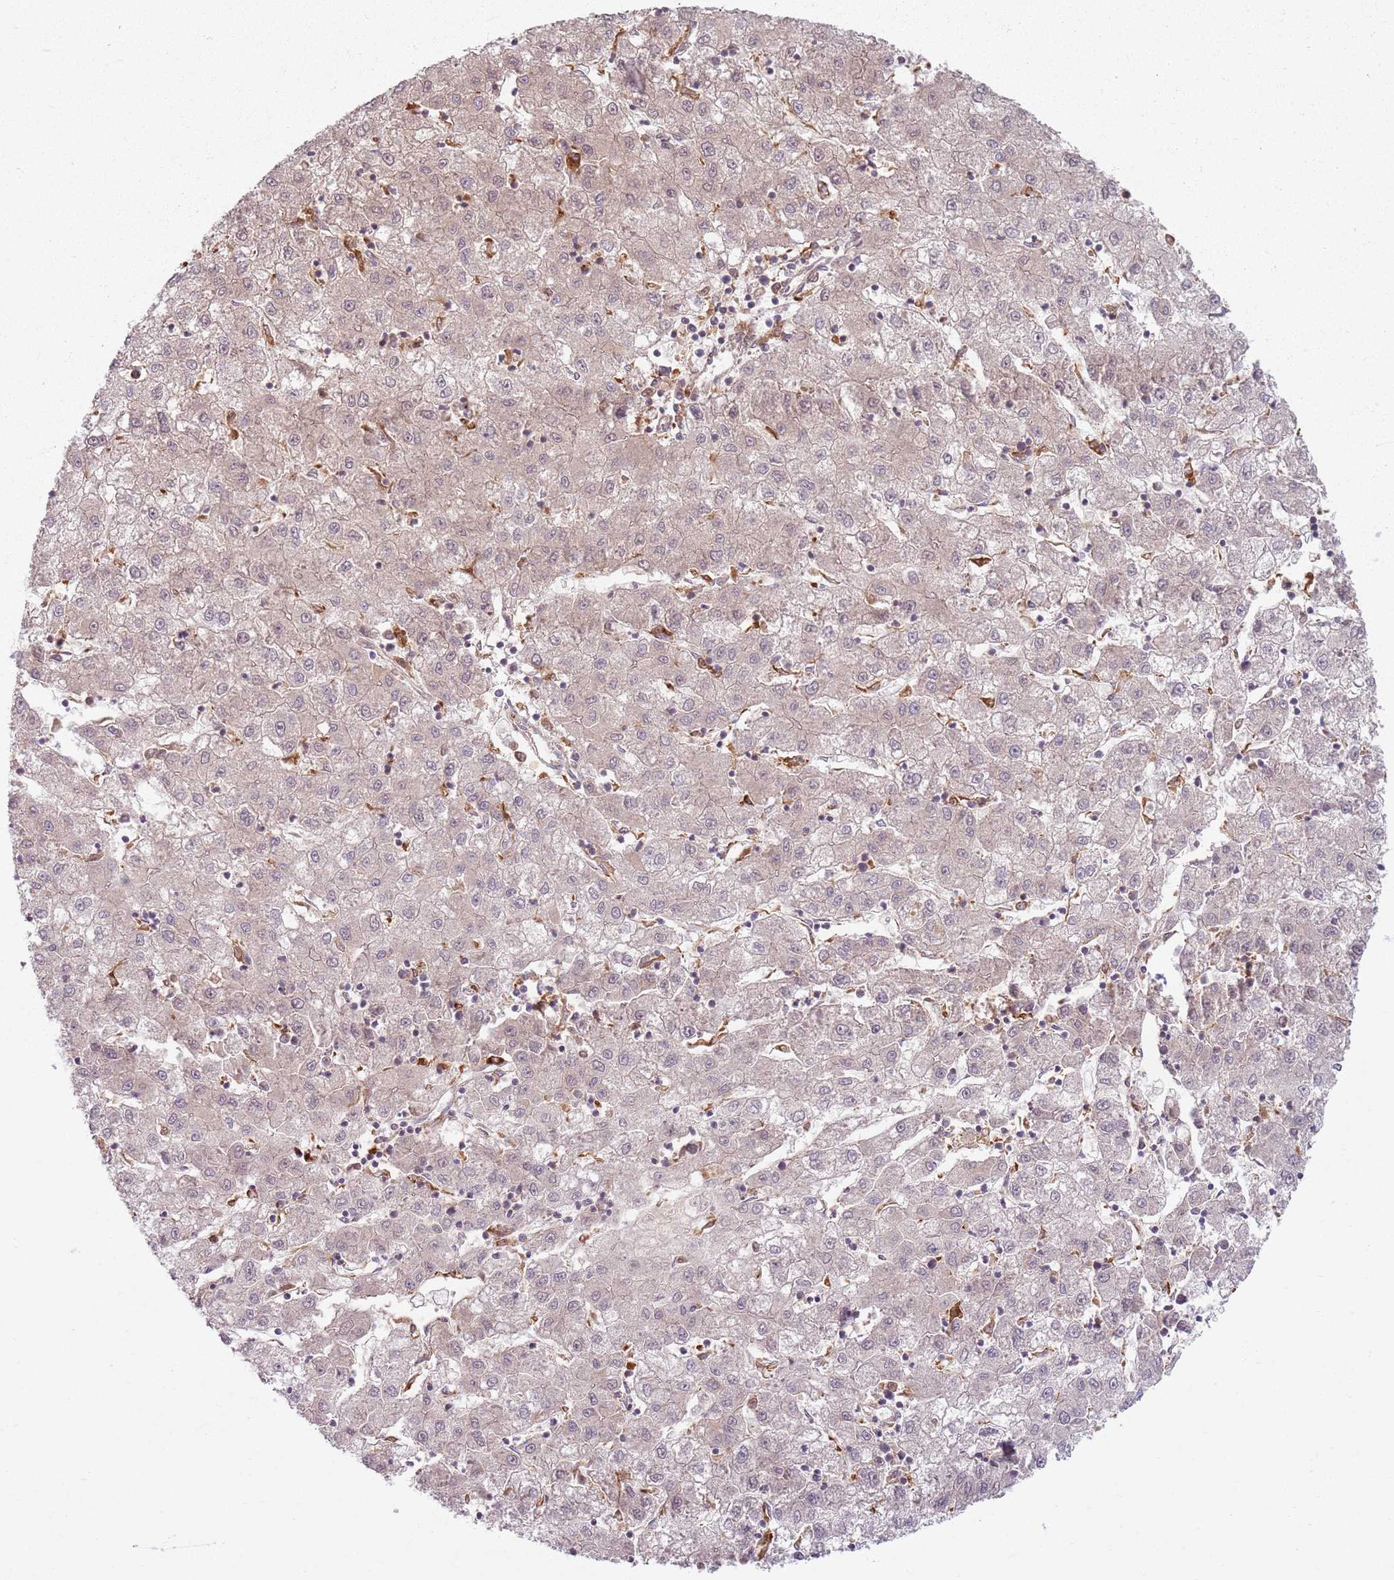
{"staining": {"intensity": "negative", "quantity": "none", "location": "none"}, "tissue": "liver cancer", "cell_type": "Tumor cells", "image_type": "cancer", "snomed": [{"axis": "morphology", "description": "Carcinoma, Hepatocellular, NOS"}, {"axis": "topography", "description": "Liver"}], "caption": "Tumor cells show no significant staining in liver cancer (hepatocellular carcinoma).", "gene": "COLGALT1", "patient": {"sex": "male", "age": 72}}